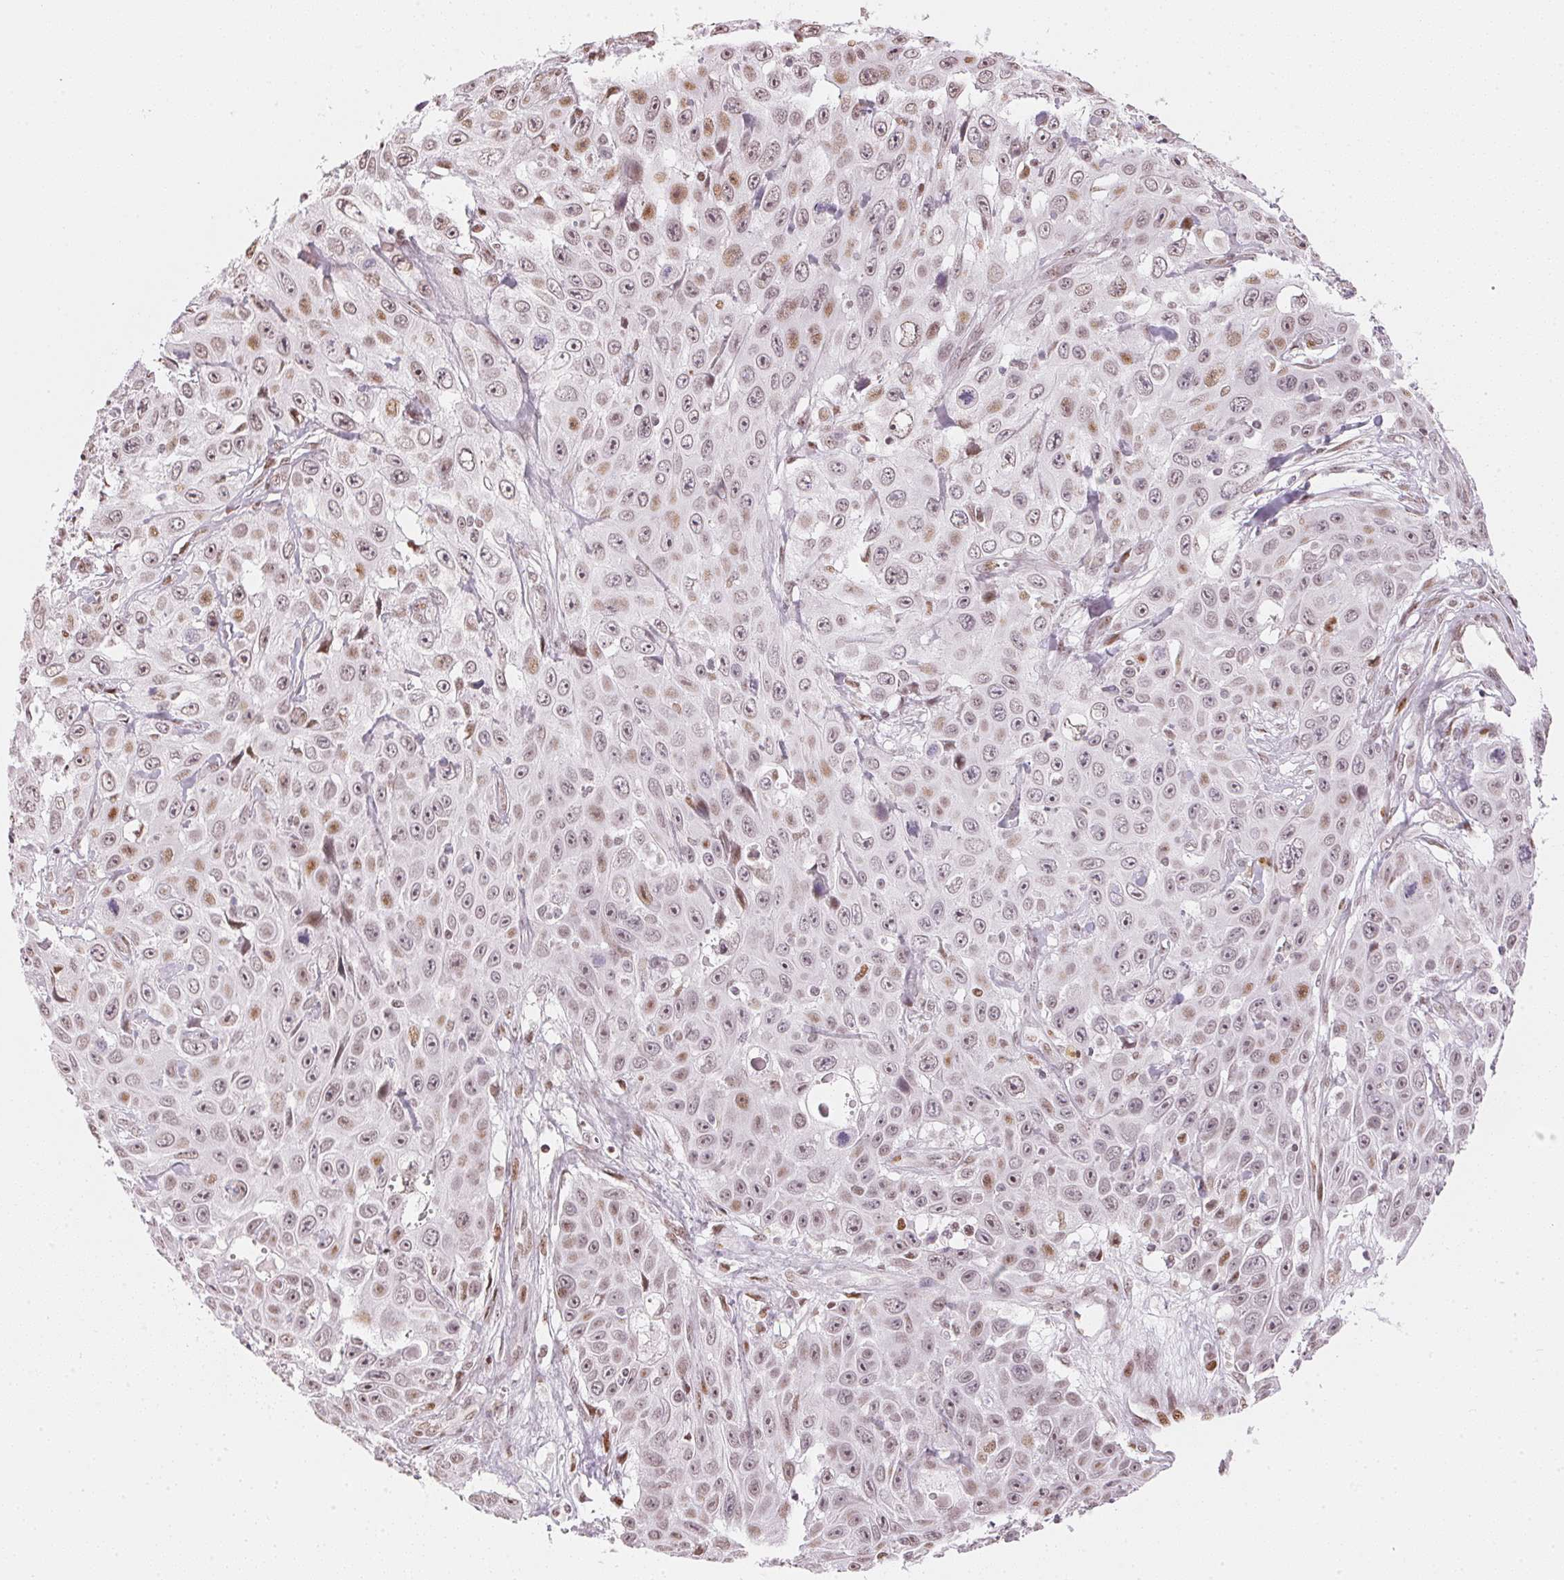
{"staining": {"intensity": "weak", "quantity": "<25%", "location": "nuclear"}, "tissue": "skin cancer", "cell_type": "Tumor cells", "image_type": "cancer", "snomed": [{"axis": "morphology", "description": "Squamous cell carcinoma, NOS"}, {"axis": "topography", "description": "Skin"}], "caption": "High magnification brightfield microscopy of skin squamous cell carcinoma stained with DAB (brown) and counterstained with hematoxylin (blue): tumor cells show no significant expression.", "gene": "KAT6A", "patient": {"sex": "male", "age": 82}}